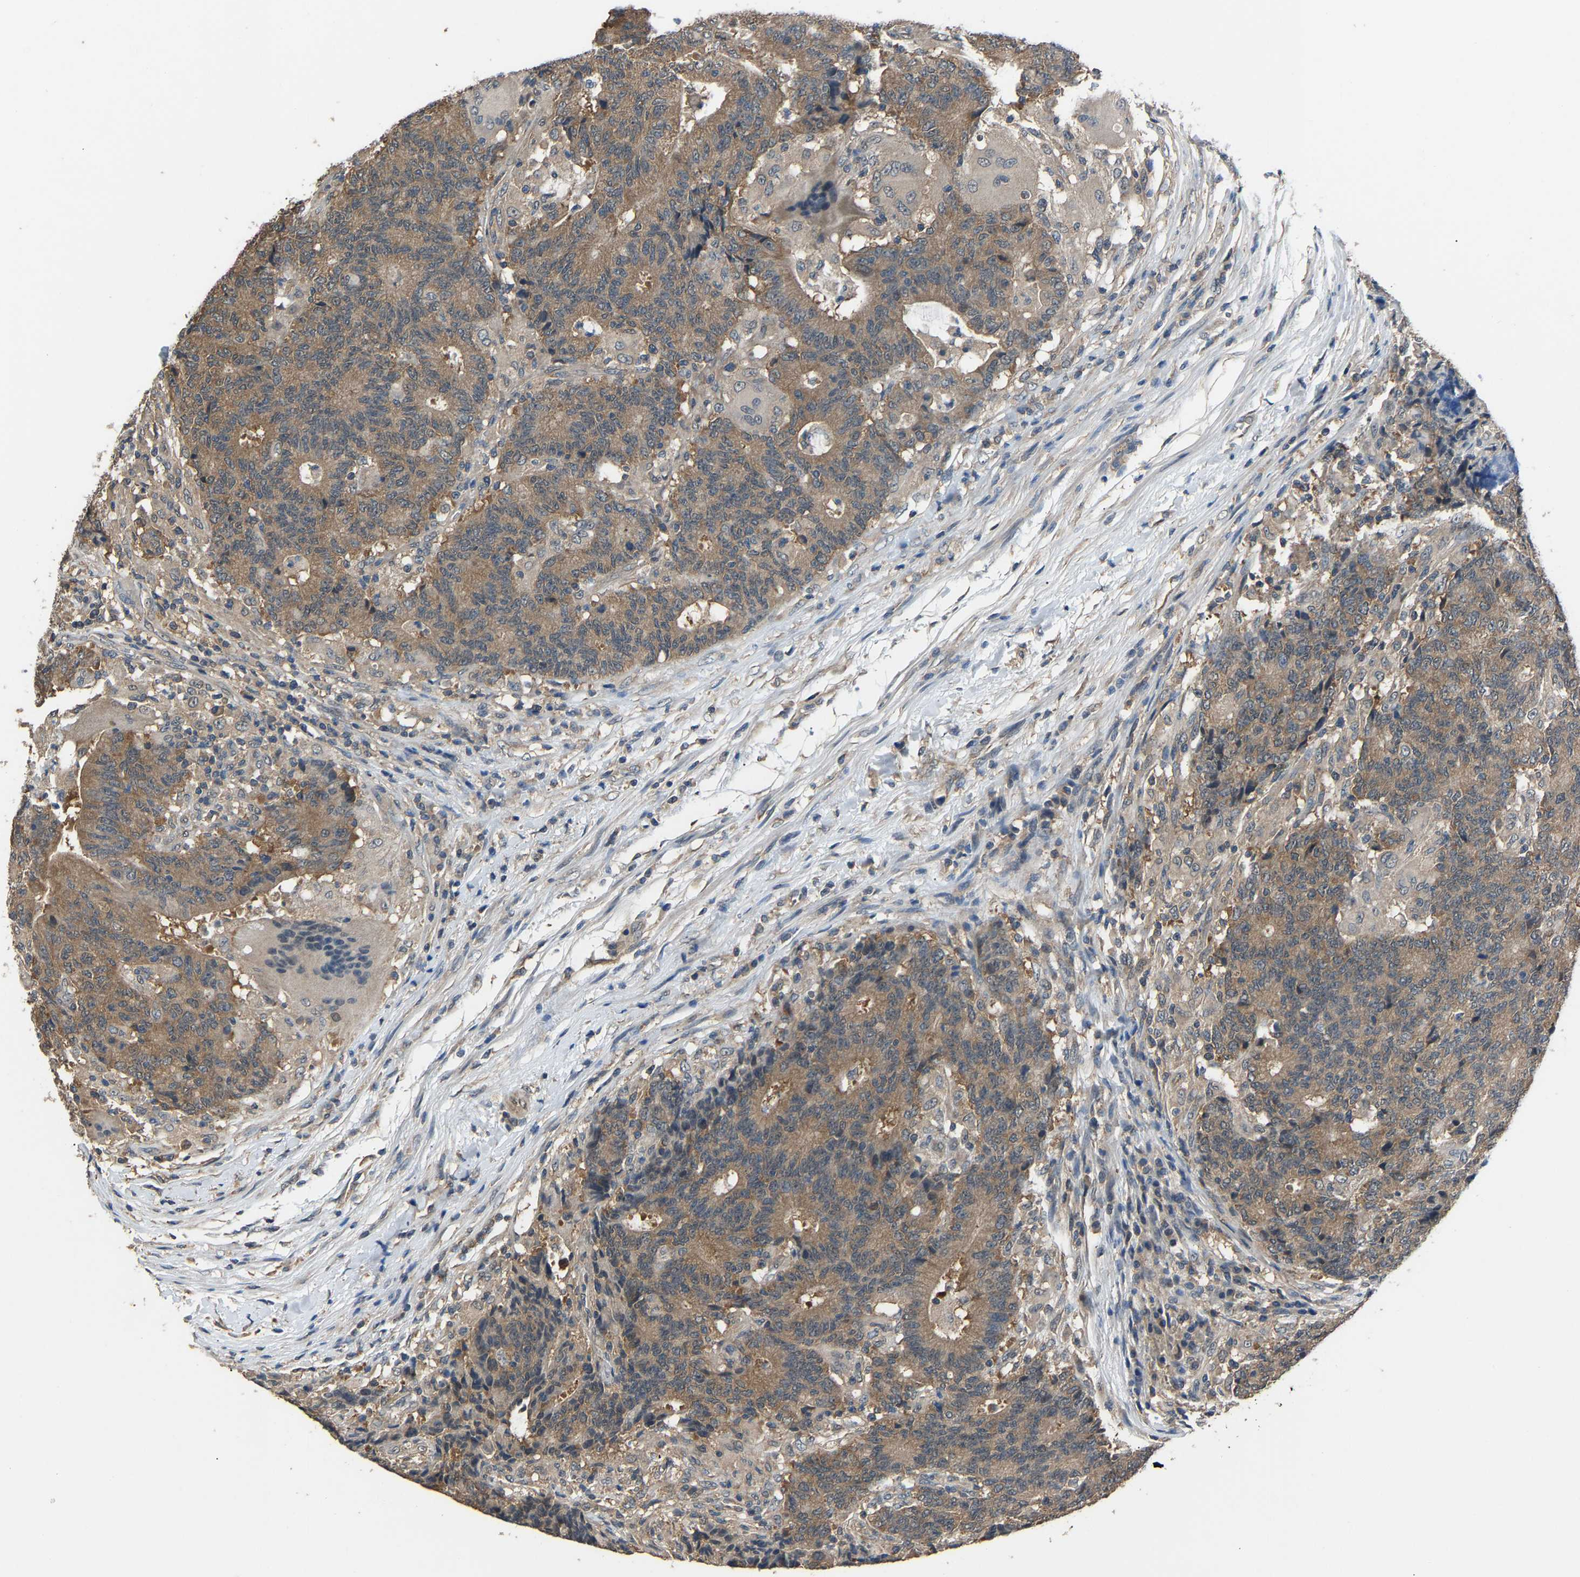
{"staining": {"intensity": "weak", "quantity": ">75%", "location": "cytoplasmic/membranous"}, "tissue": "colorectal cancer", "cell_type": "Tumor cells", "image_type": "cancer", "snomed": [{"axis": "morphology", "description": "Normal tissue, NOS"}, {"axis": "morphology", "description": "Adenocarcinoma, NOS"}, {"axis": "topography", "description": "Colon"}], "caption": "A low amount of weak cytoplasmic/membranous expression is present in approximately >75% of tumor cells in colorectal cancer tissue. (brown staining indicates protein expression, while blue staining denotes nuclei).", "gene": "ABCC9", "patient": {"sex": "female", "age": 75}}